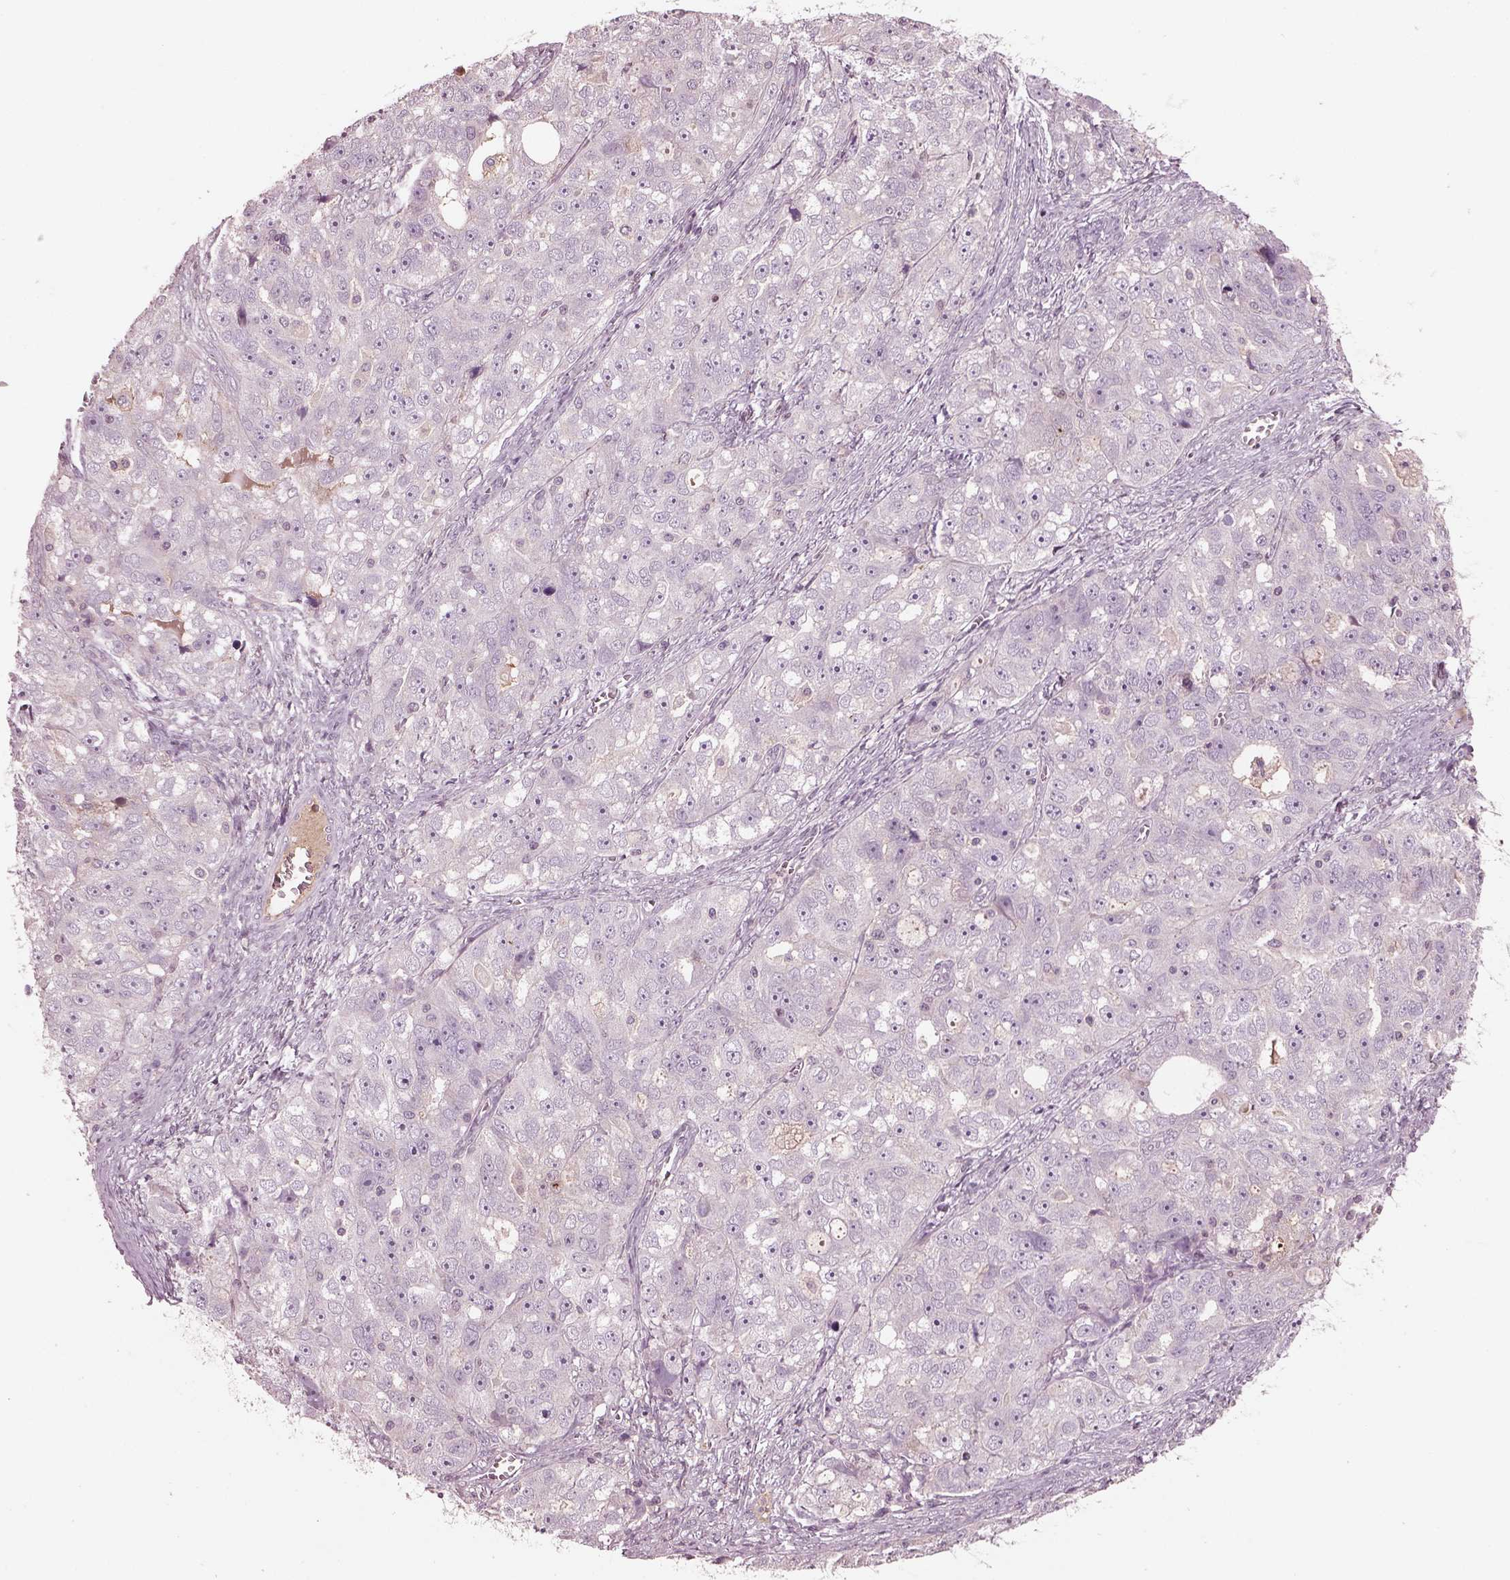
{"staining": {"intensity": "negative", "quantity": "none", "location": "none"}, "tissue": "ovarian cancer", "cell_type": "Tumor cells", "image_type": "cancer", "snomed": [{"axis": "morphology", "description": "Cystadenocarcinoma, serous, NOS"}, {"axis": "topography", "description": "Ovary"}], "caption": "Micrograph shows no protein staining in tumor cells of ovarian cancer tissue. (Brightfield microscopy of DAB (3,3'-diaminobenzidine) IHC at high magnification).", "gene": "PTX4", "patient": {"sex": "female", "age": 51}}